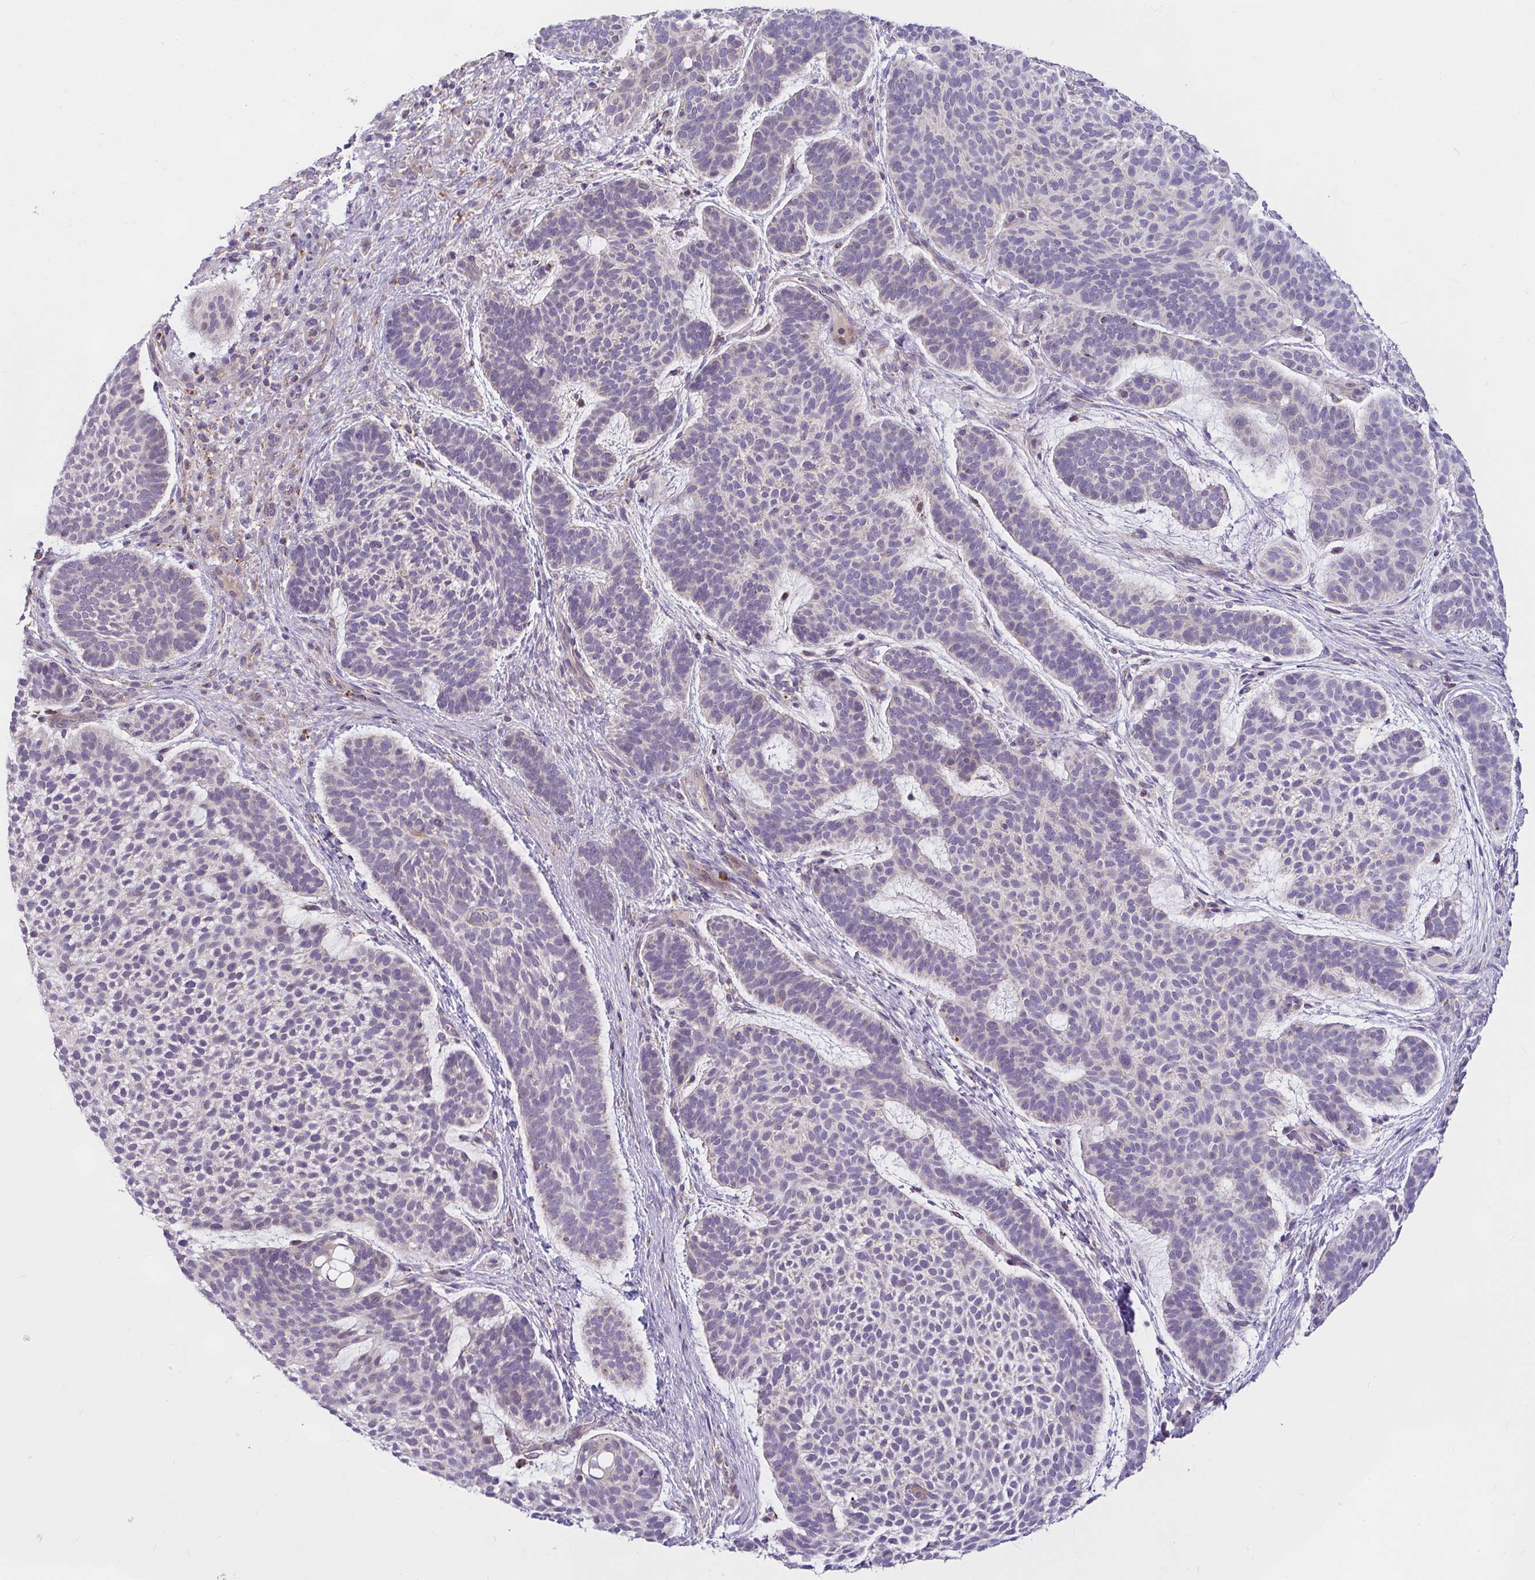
{"staining": {"intensity": "negative", "quantity": "none", "location": "none"}, "tissue": "skin cancer", "cell_type": "Tumor cells", "image_type": "cancer", "snomed": [{"axis": "morphology", "description": "Basal cell carcinoma"}, {"axis": "topography", "description": "Skin"}, {"axis": "topography", "description": "Skin of face"}], "caption": "Skin cancer was stained to show a protein in brown. There is no significant expression in tumor cells.", "gene": "CEP63", "patient": {"sex": "male", "age": 73}}